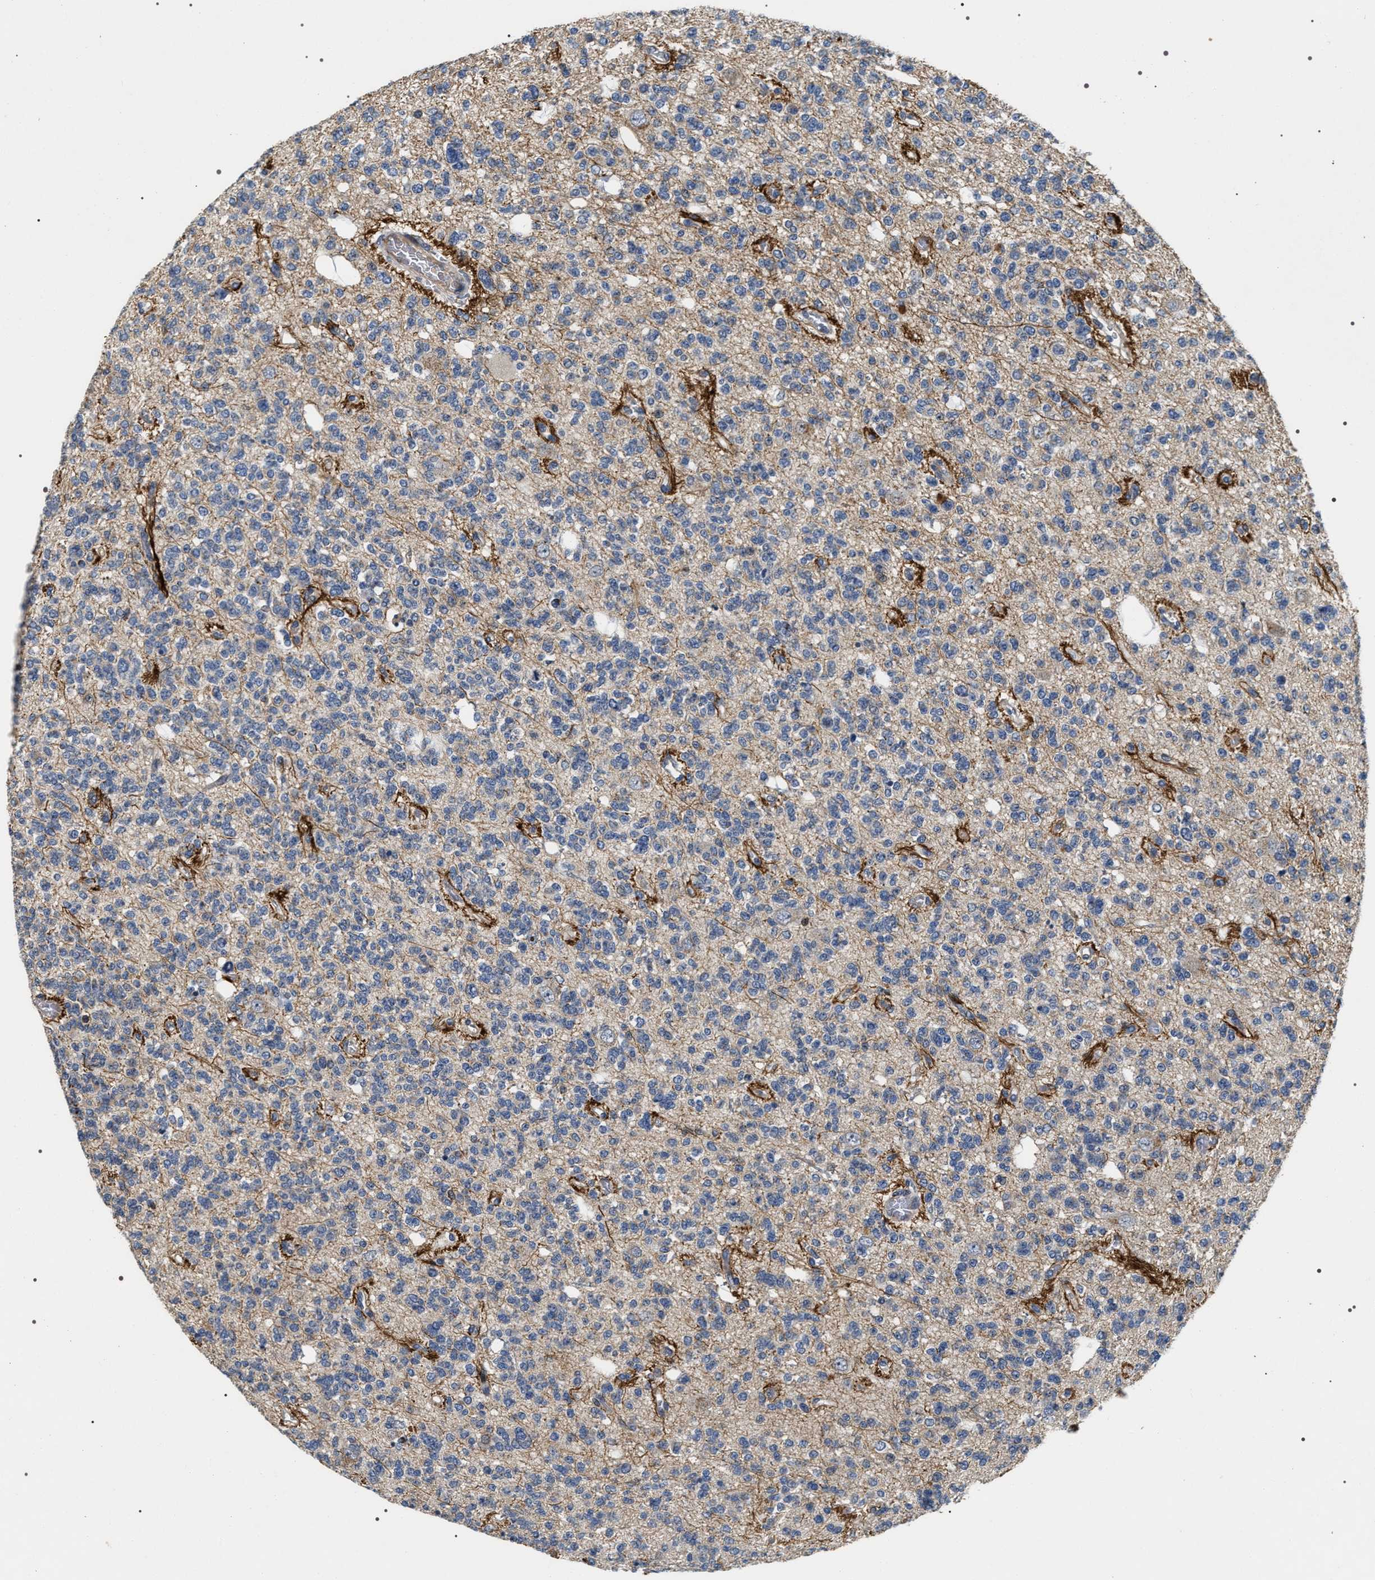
{"staining": {"intensity": "negative", "quantity": "none", "location": "none"}, "tissue": "glioma", "cell_type": "Tumor cells", "image_type": "cancer", "snomed": [{"axis": "morphology", "description": "Glioma, malignant, High grade"}, {"axis": "topography", "description": "Brain"}], "caption": "The micrograph displays no significant positivity in tumor cells of malignant glioma (high-grade).", "gene": "IFT81", "patient": {"sex": "male", "age": 56}}